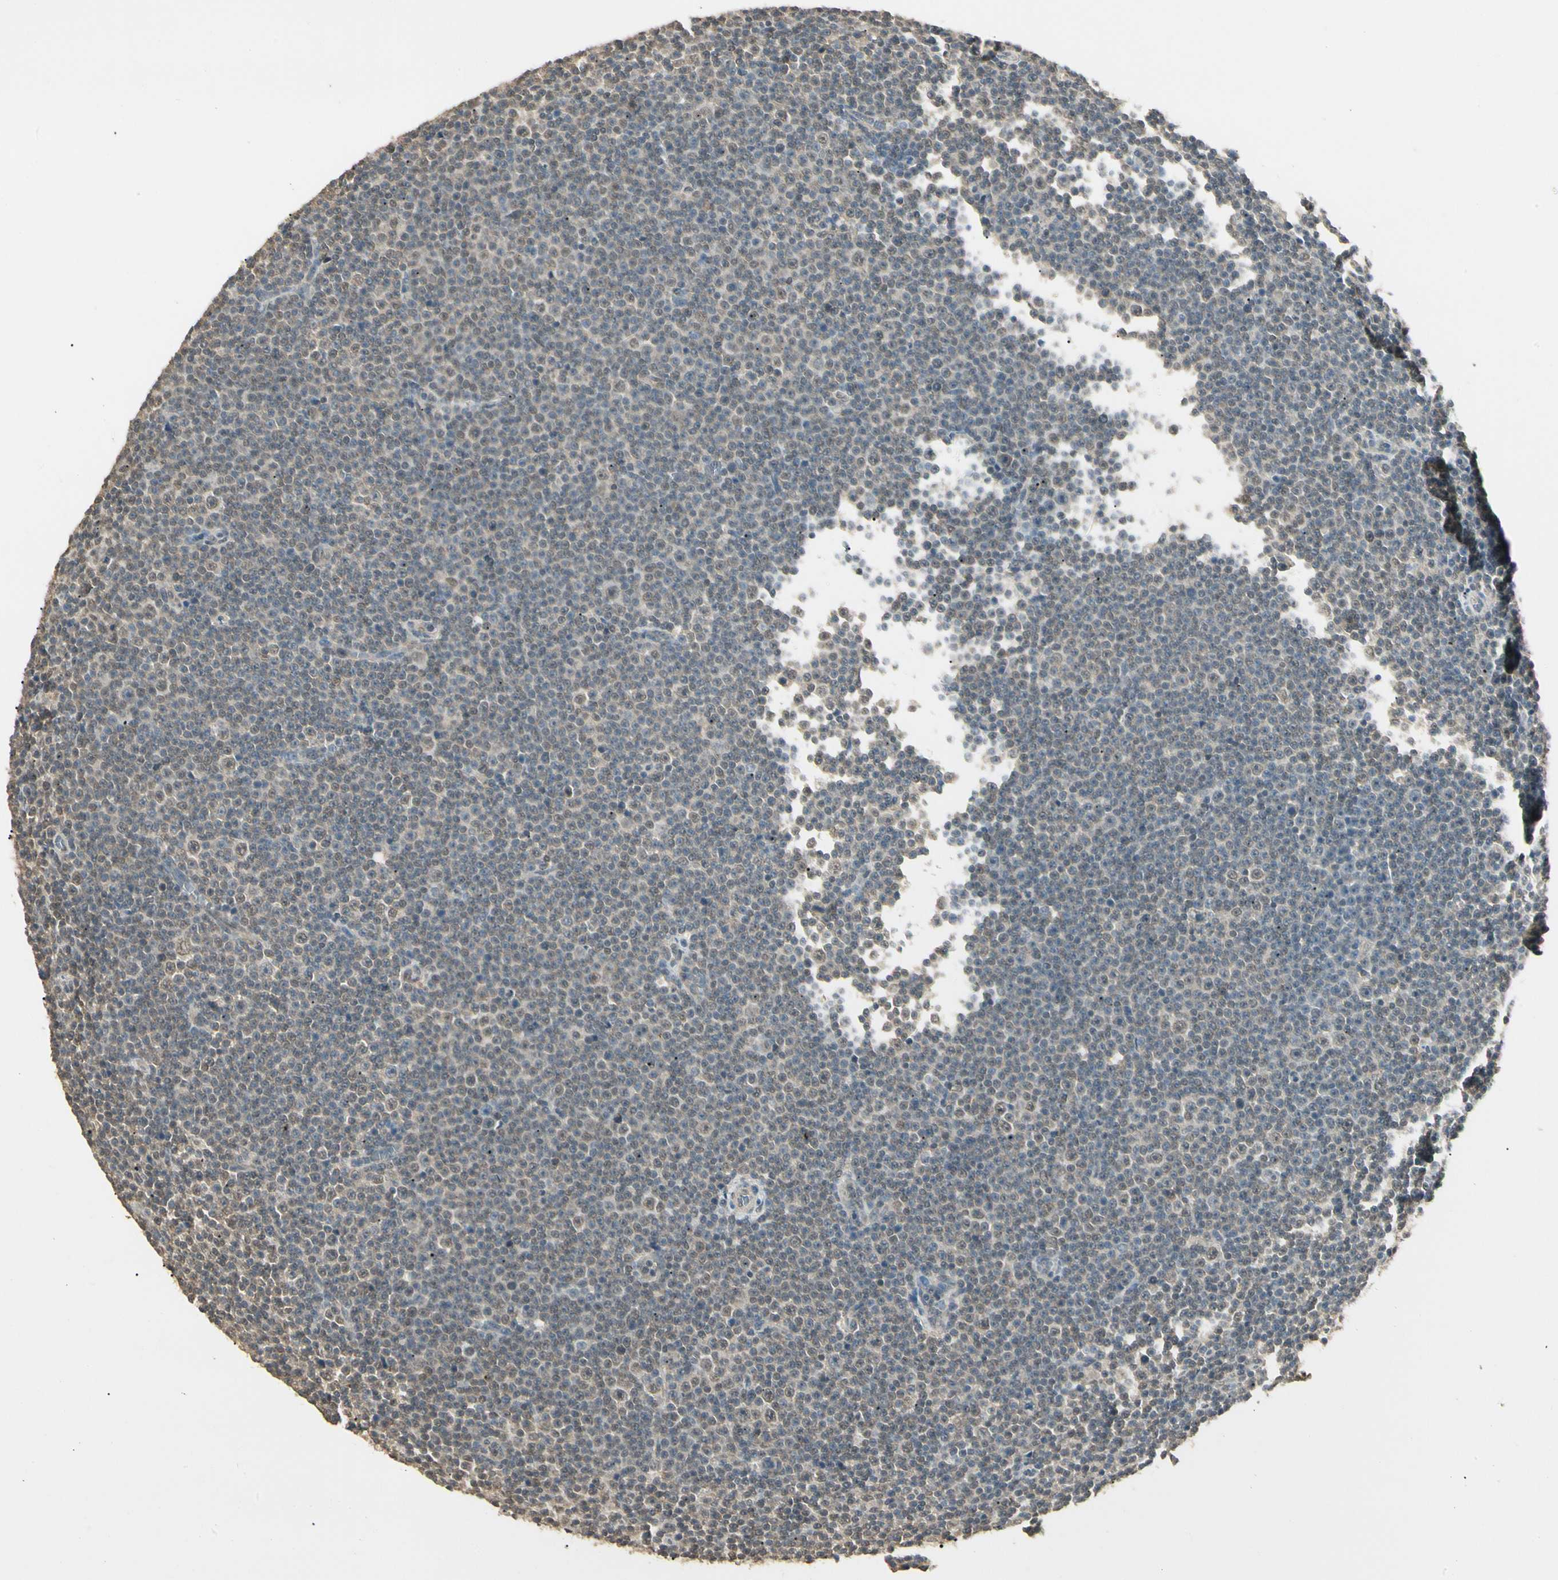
{"staining": {"intensity": "weak", "quantity": "25%-75%", "location": "nuclear"}, "tissue": "lymphoma", "cell_type": "Tumor cells", "image_type": "cancer", "snomed": [{"axis": "morphology", "description": "Malignant lymphoma, non-Hodgkin's type, Low grade"}, {"axis": "topography", "description": "Lymph node"}], "caption": "This image reveals malignant lymphoma, non-Hodgkin's type (low-grade) stained with immunohistochemistry (IHC) to label a protein in brown. The nuclear of tumor cells show weak positivity for the protein. Nuclei are counter-stained blue.", "gene": "SGCA", "patient": {"sex": "female", "age": 67}}